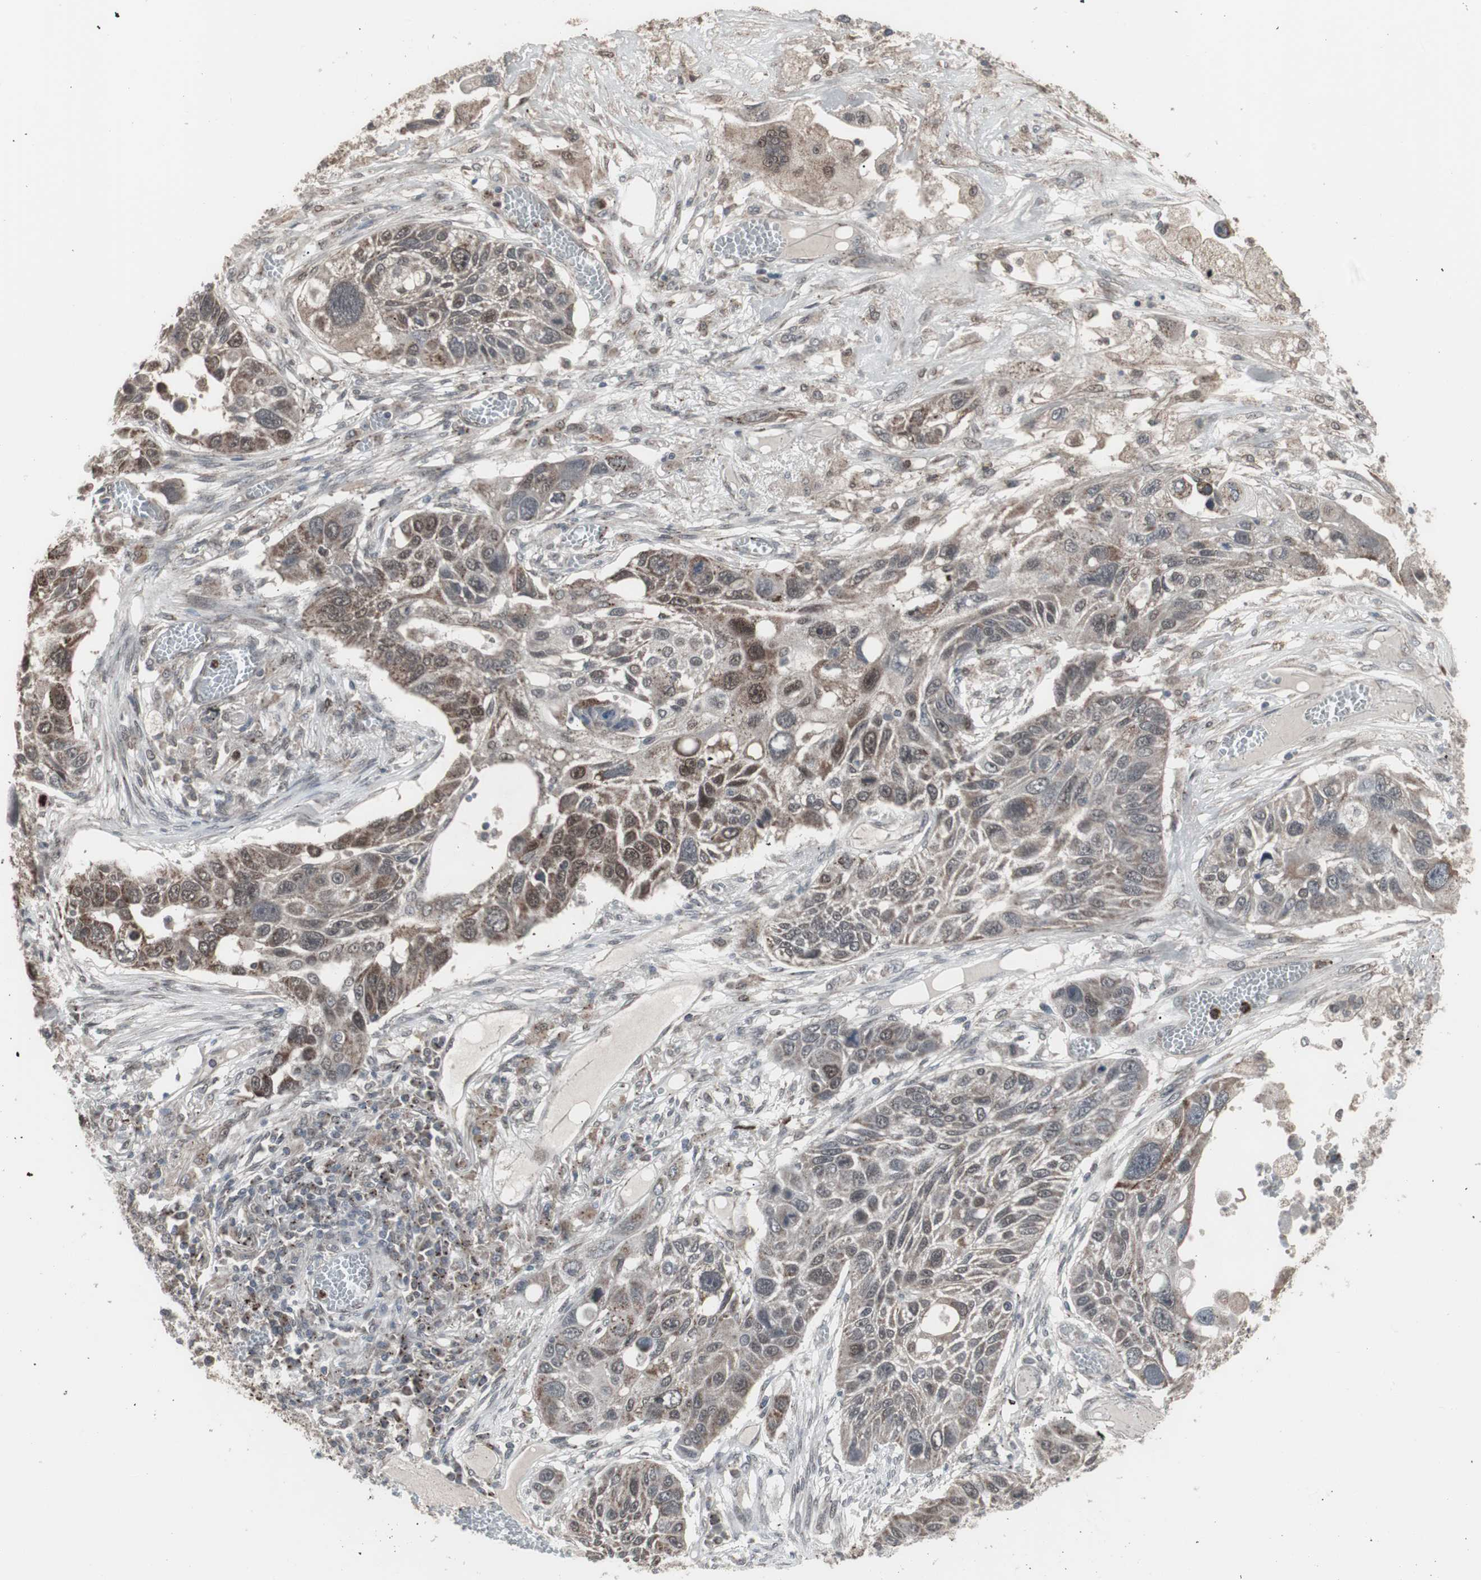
{"staining": {"intensity": "moderate", "quantity": "25%-75%", "location": "cytoplasmic/membranous,nuclear"}, "tissue": "lung cancer", "cell_type": "Tumor cells", "image_type": "cancer", "snomed": [{"axis": "morphology", "description": "Squamous cell carcinoma, NOS"}, {"axis": "topography", "description": "Lung"}], "caption": "Protein expression analysis of human lung cancer reveals moderate cytoplasmic/membranous and nuclear expression in about 25%-75% of tumor cells.", "gene": "RXRA", "patient": {"sex": "male", "age": 71}}